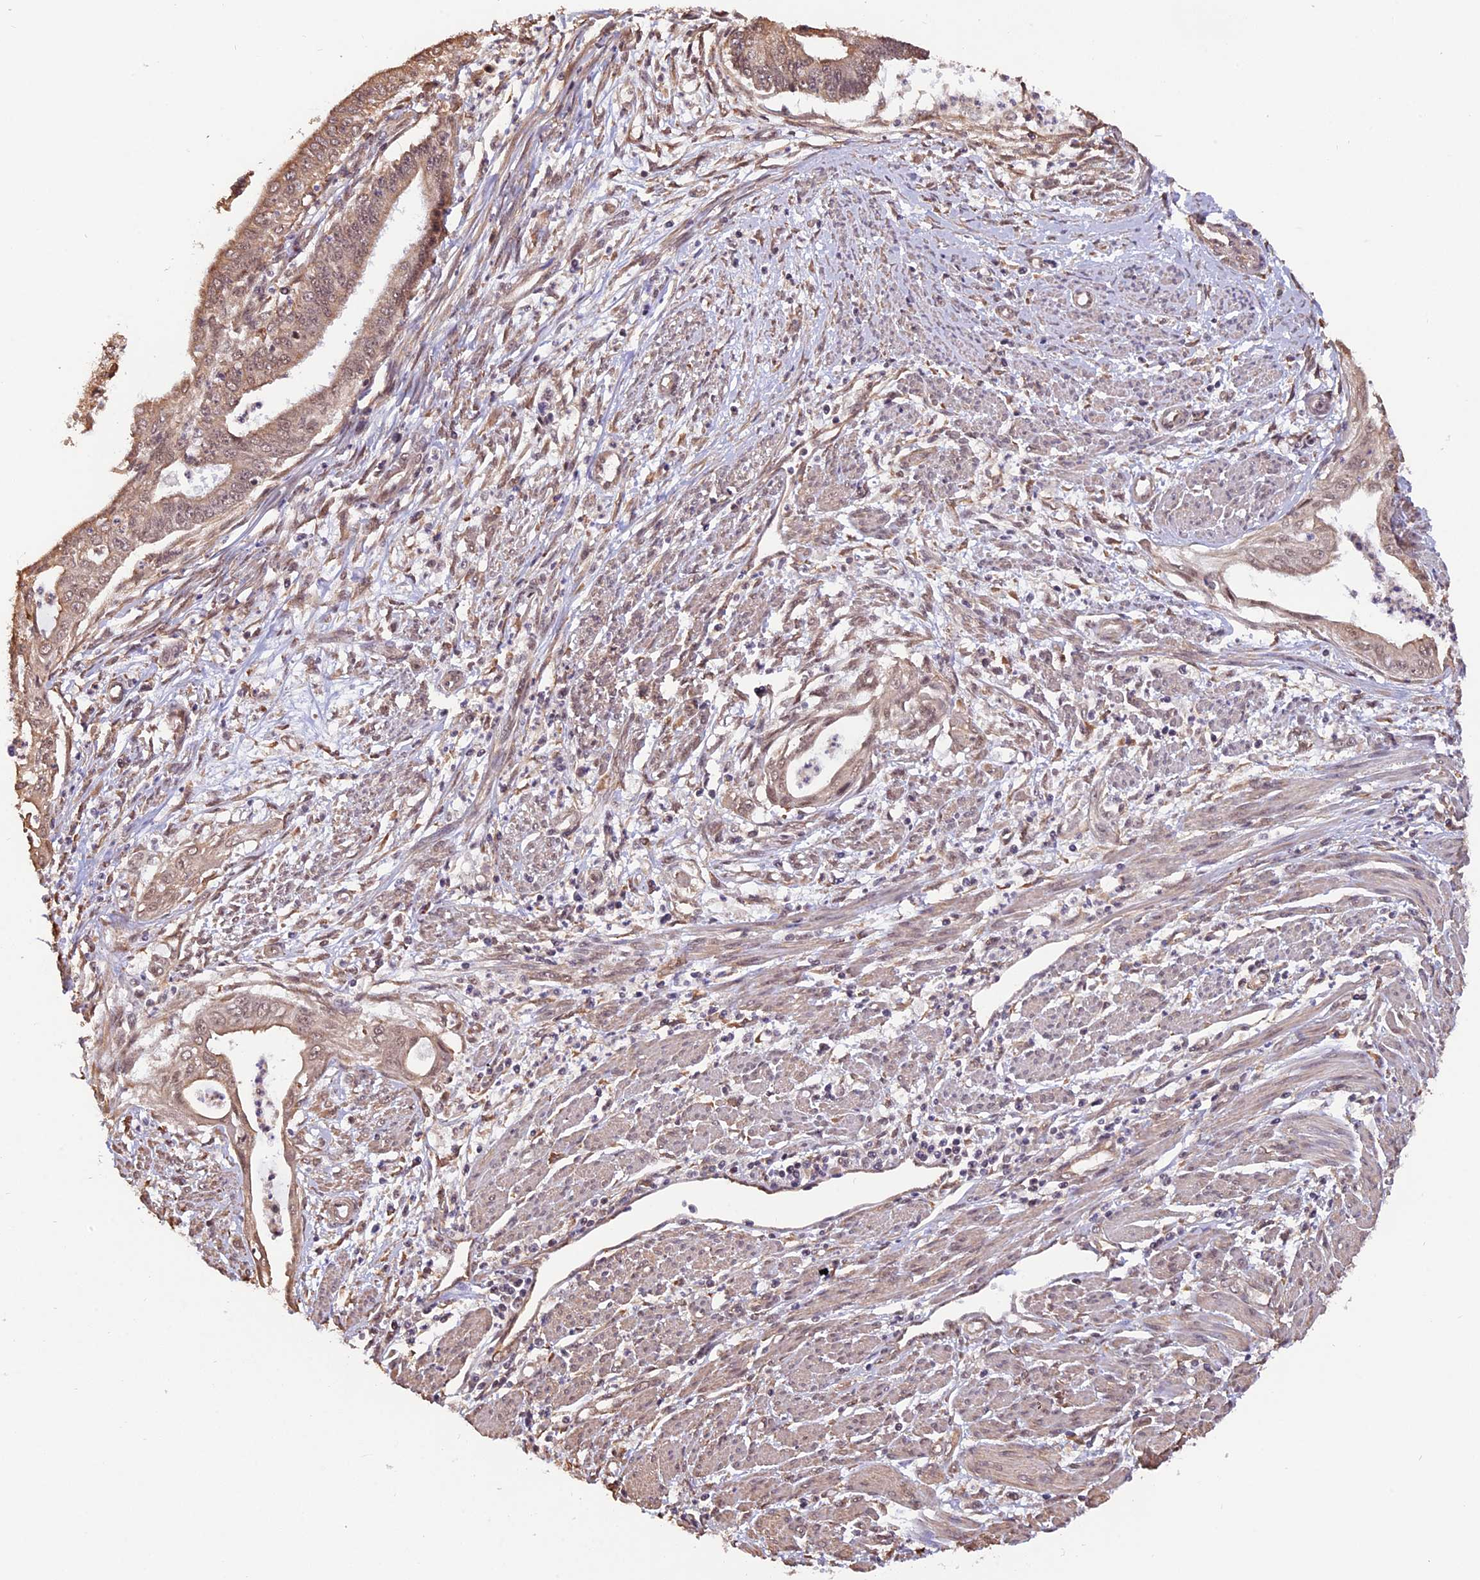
{"staining": {"intensity": "moderate", "quantity": ">75%", "location": "cytoplasmic/membranous,nuclear"}, "tissue": "endometrial cancer", "cell_type": "Tumor cells", "image_type": "cancer", "snomed": [{"axis": "morphology", "description": "Adenocarcinoma, NOS"}, {"axis": "topography", "description": "Endometrium"}], "caption": "Endometrial adenocarcinoma tissue exhibits moderate cytoplasmic/membranous and nuclear staining in approximately >75% of tumor cells, visualized by immunohistochemistry.", "gene": "ZC3H4", "patient": {"sex": "female", "age": 73}}